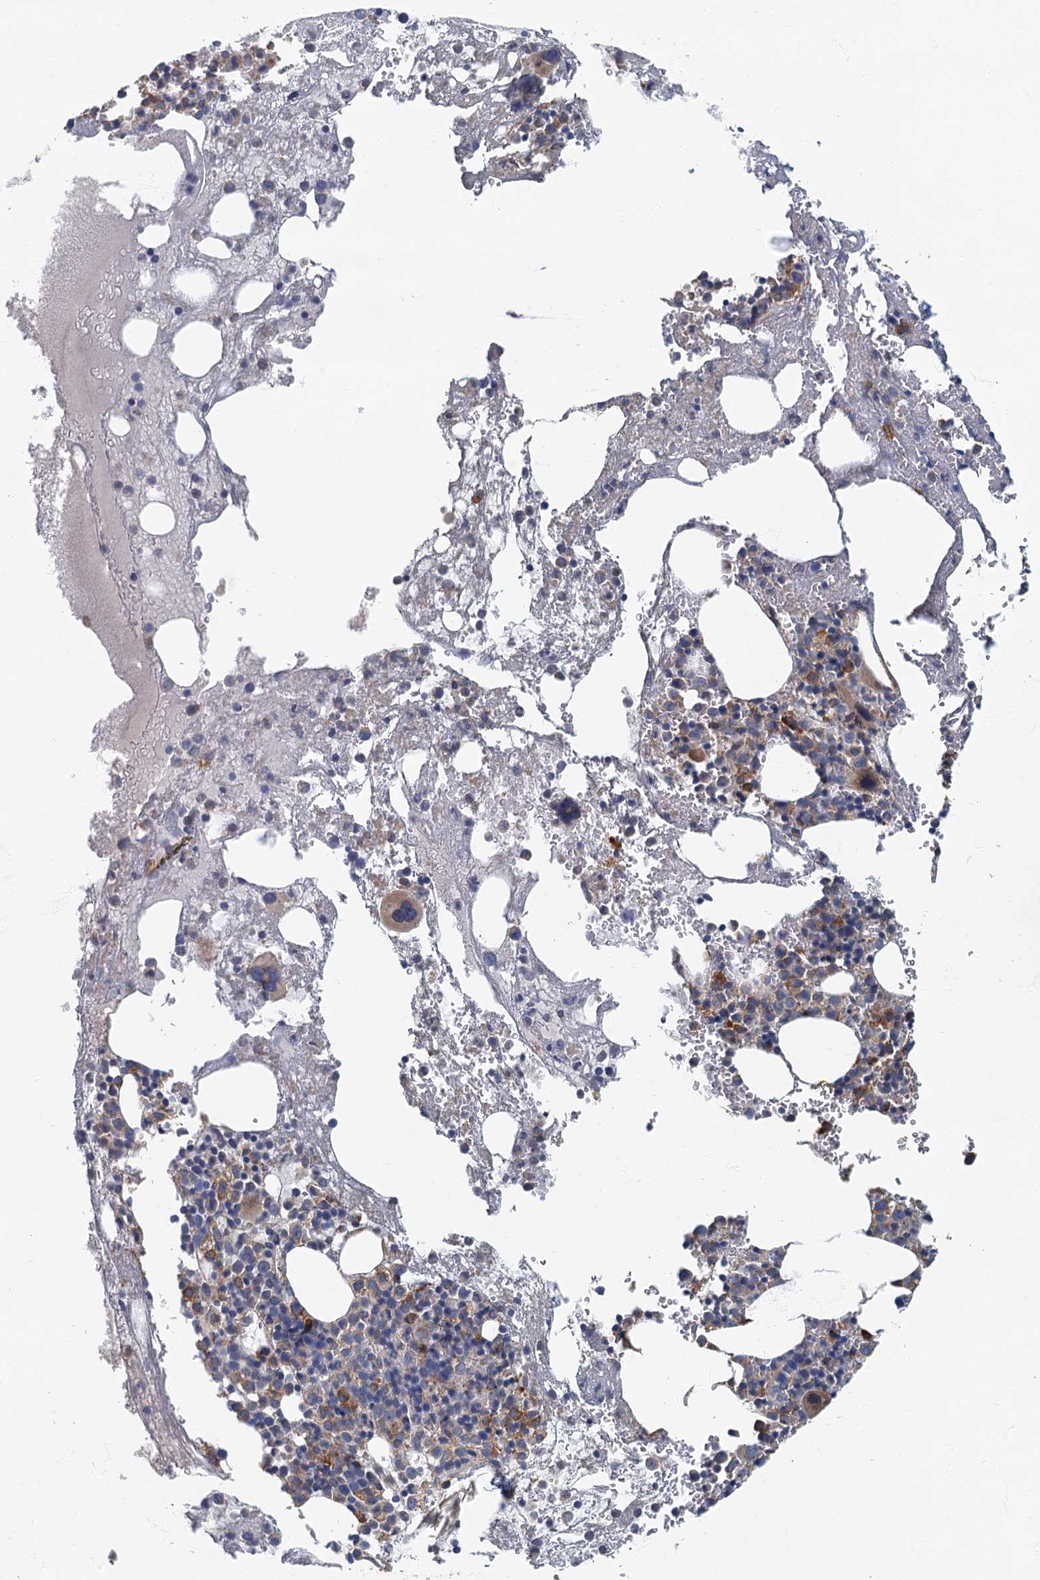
{"staining": {"intensity": "moderate", "quantity": "25%-75%", "location": "cytoplasmic/membranous"}, "tissue": "bone marrow", "cell_type": "Hematopoietic cells", "image_type": "normal", "snomed": [{"axis": "morphology", "description": "Normal tissue, NOS"}, {"axis": "topography", "description": "Bone marrow"}], "caption": "Immunohistochemical staining of normal human bone marrow exhibits moderate cytoplasmic/membranous protein positivity in about 25%-75% of hematopoietic cells. (Brightfield microscopy of DAB IHC at high magnification).", "gene": "SPDYC", "patient": {"sex": "male", "age": 61}}